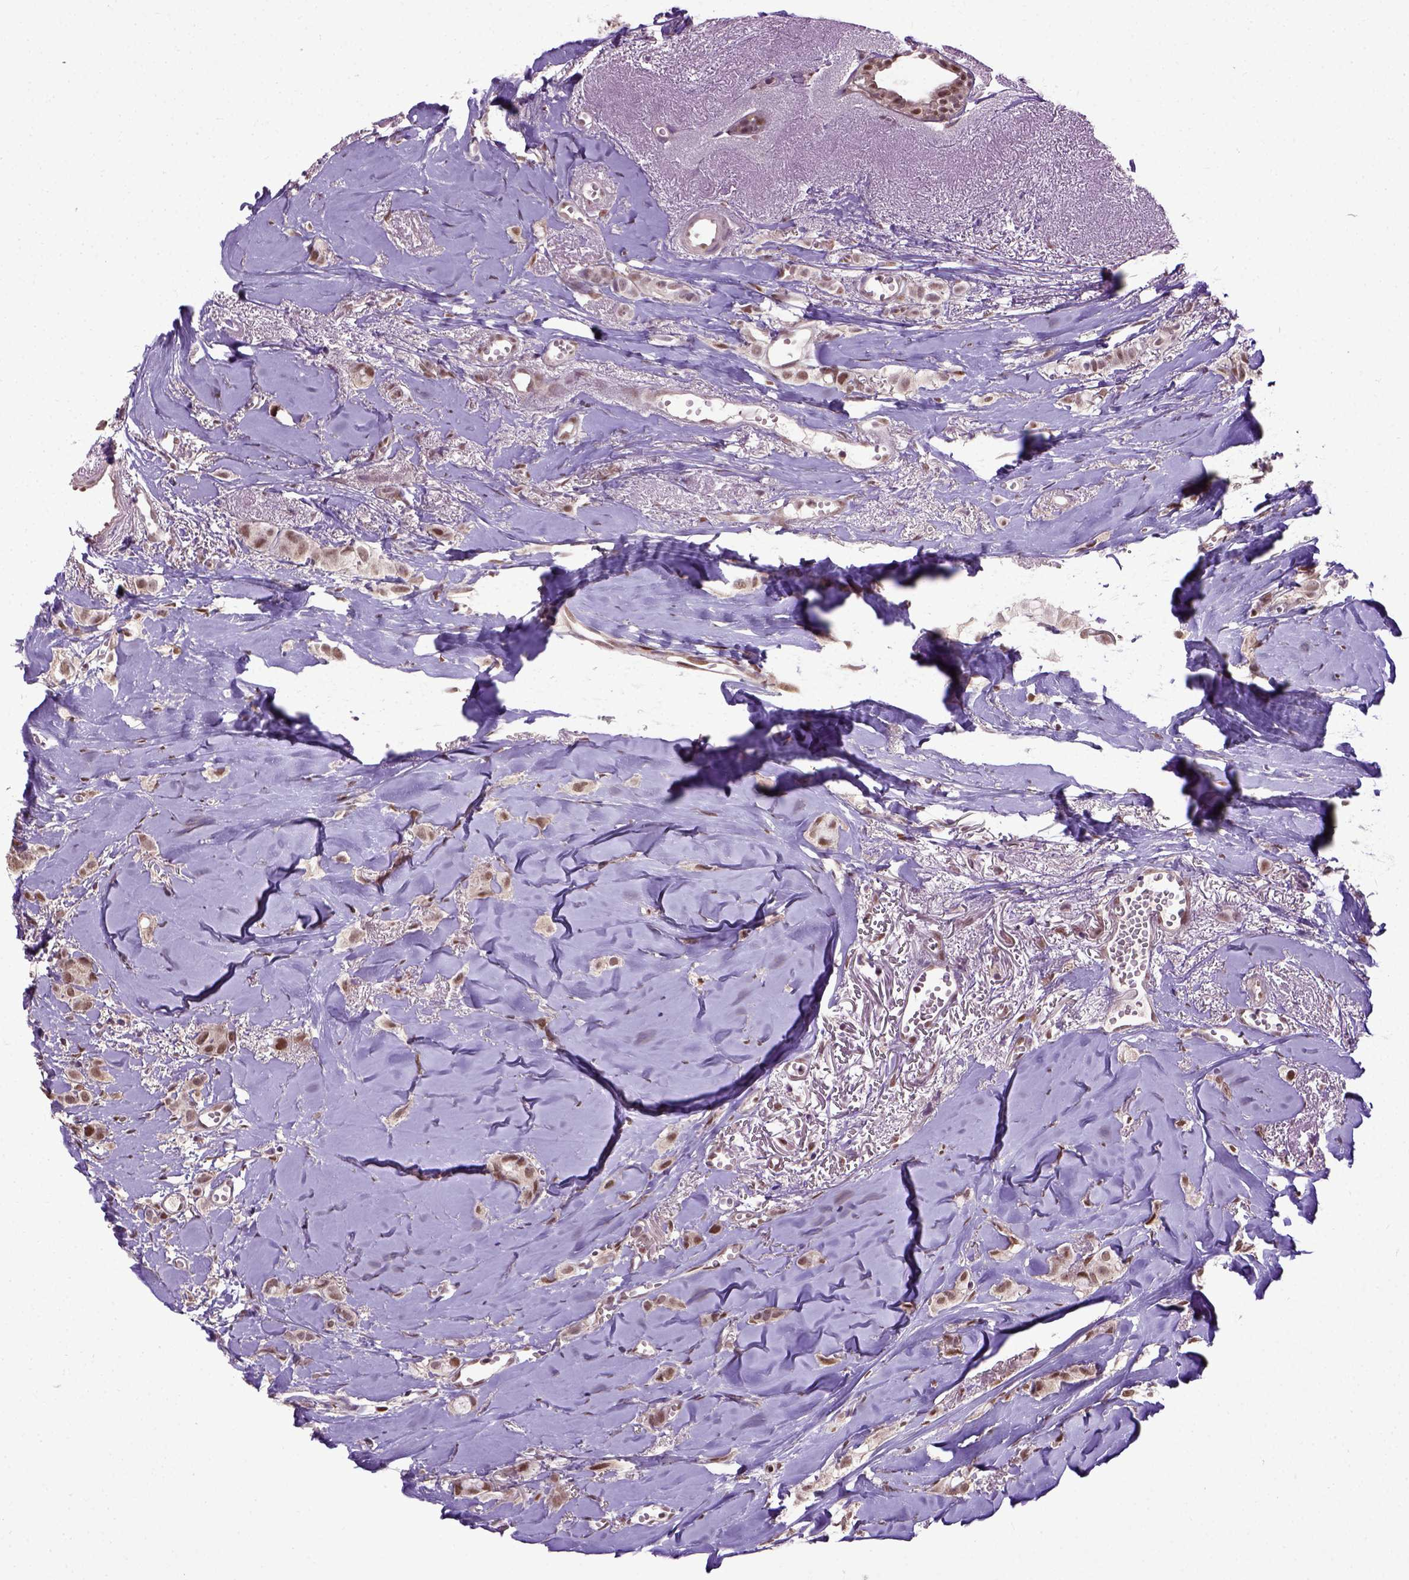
{"staining": {"intensity": "moderate", "quantity": ">75%", "location": "nuclear"}, "tissue": "breast cancer", "cell_type": "Tumor cells", "image_type": "cancer", "snomed": [{"axis": "morphology", "description": "Duct carcinoma"}, {"axis": "topography", "description": "Breast"}], "caption": "Human breast intraductal carcinoma stained with a brown dye displays moderate nuclear positive expression in approximately >75% of tumor cells.", "gene": "UBA3", "patient": {"sex": "female", "age": 85}}